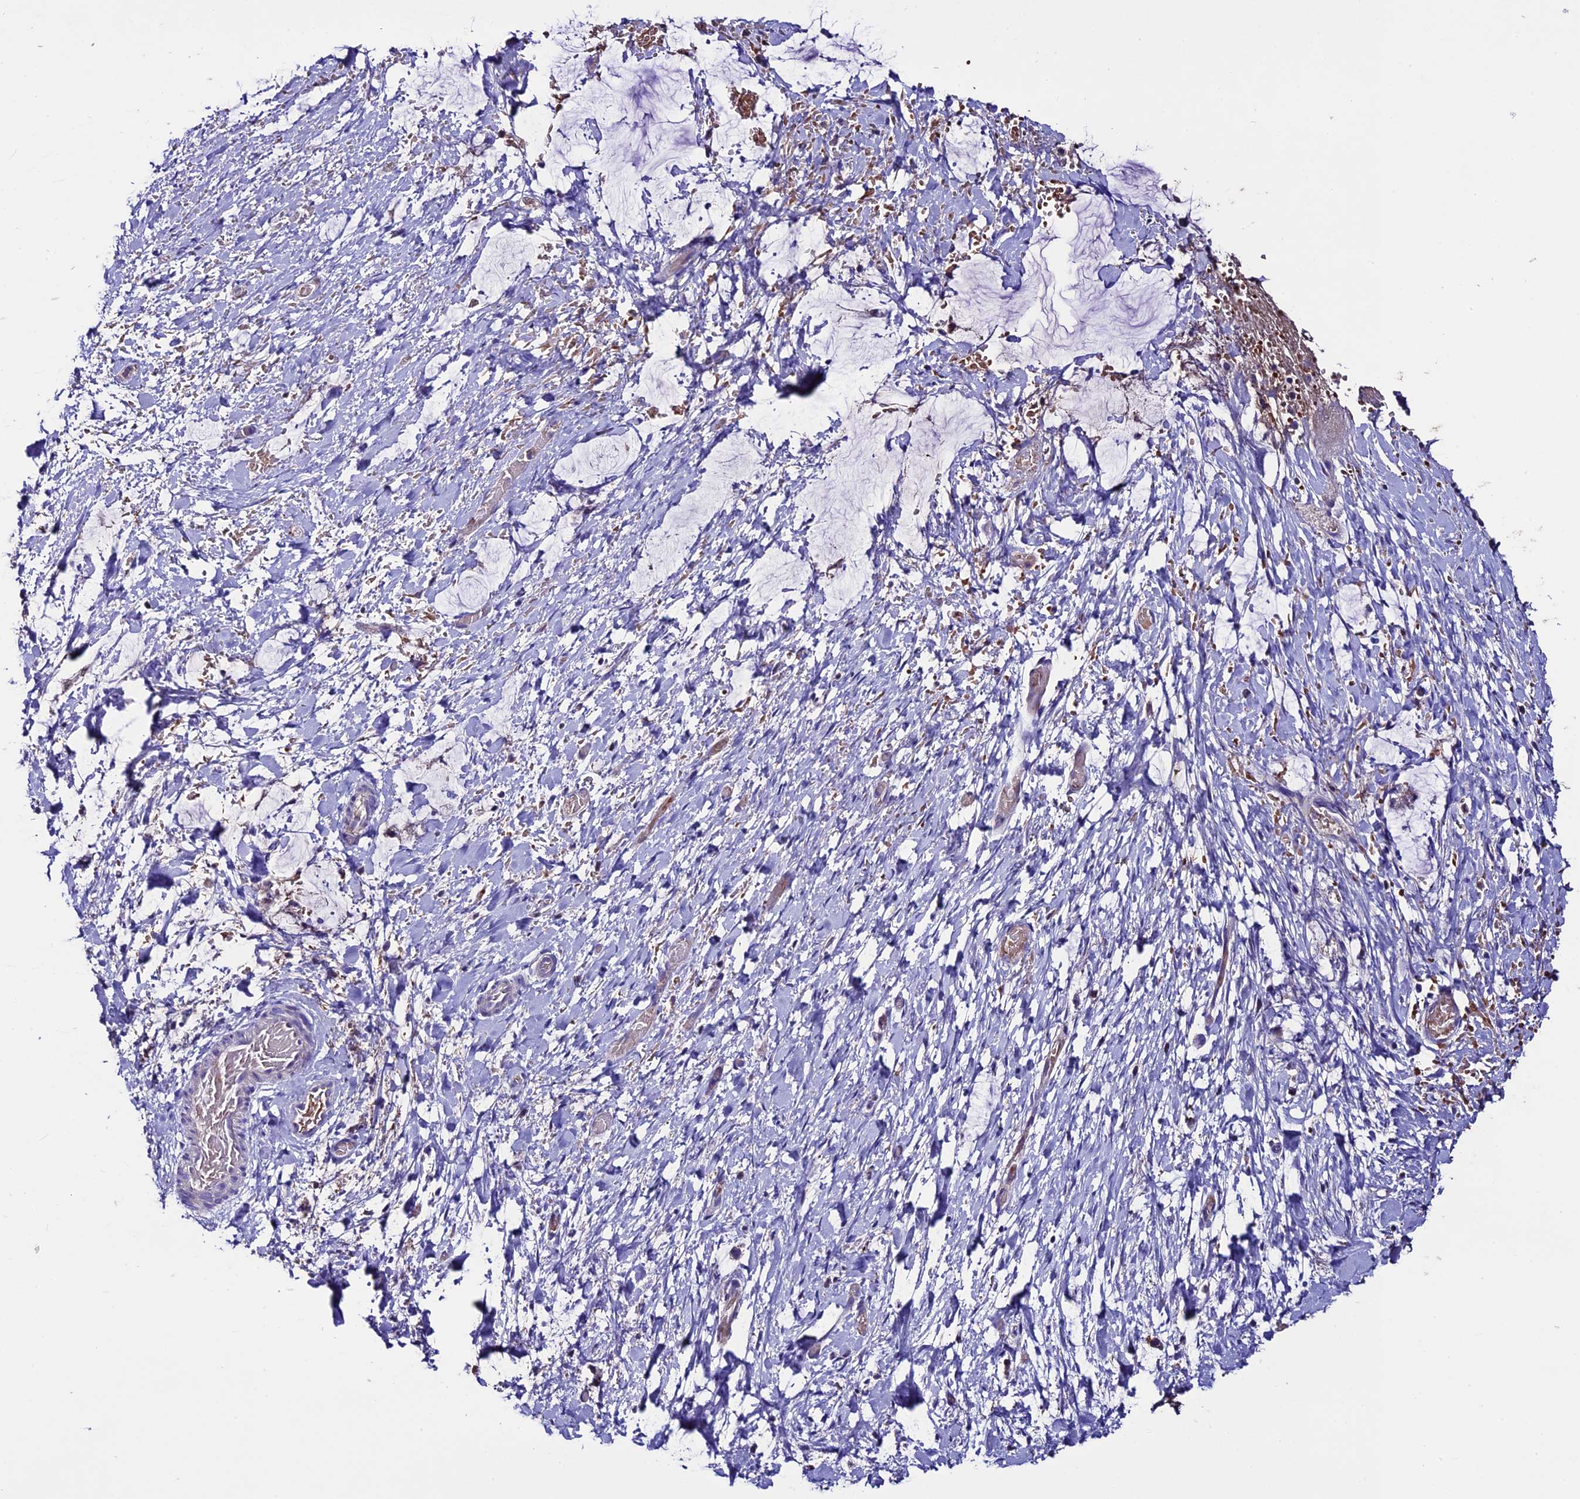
{"staining": {"intensity": "negative", "quantity": "none", "location": "none"}, "tissue": "smooth muscle", "cell_type": "Smooth muscle cells", "image_type": "normal", "snomed": [{"axis": "morphology", "description": "Normal tissue, NOS"}, {"axis": "morphology", "description": "Adenocarcinoma, NOS"}, {"axis": "topography", "description": "Colon"}, {"axis": "topography", "description": "Peripheral nerve tissue"}], "caption": "Immunohistochemistry (IHC) of benign smooth muscle shows no positivity in smooth muscle cells. (DAB IHC visualized using brightfield microscopy, high magnification).", "gene": "TCP11L2", "patient": {"sex": "male", "age": 14}}